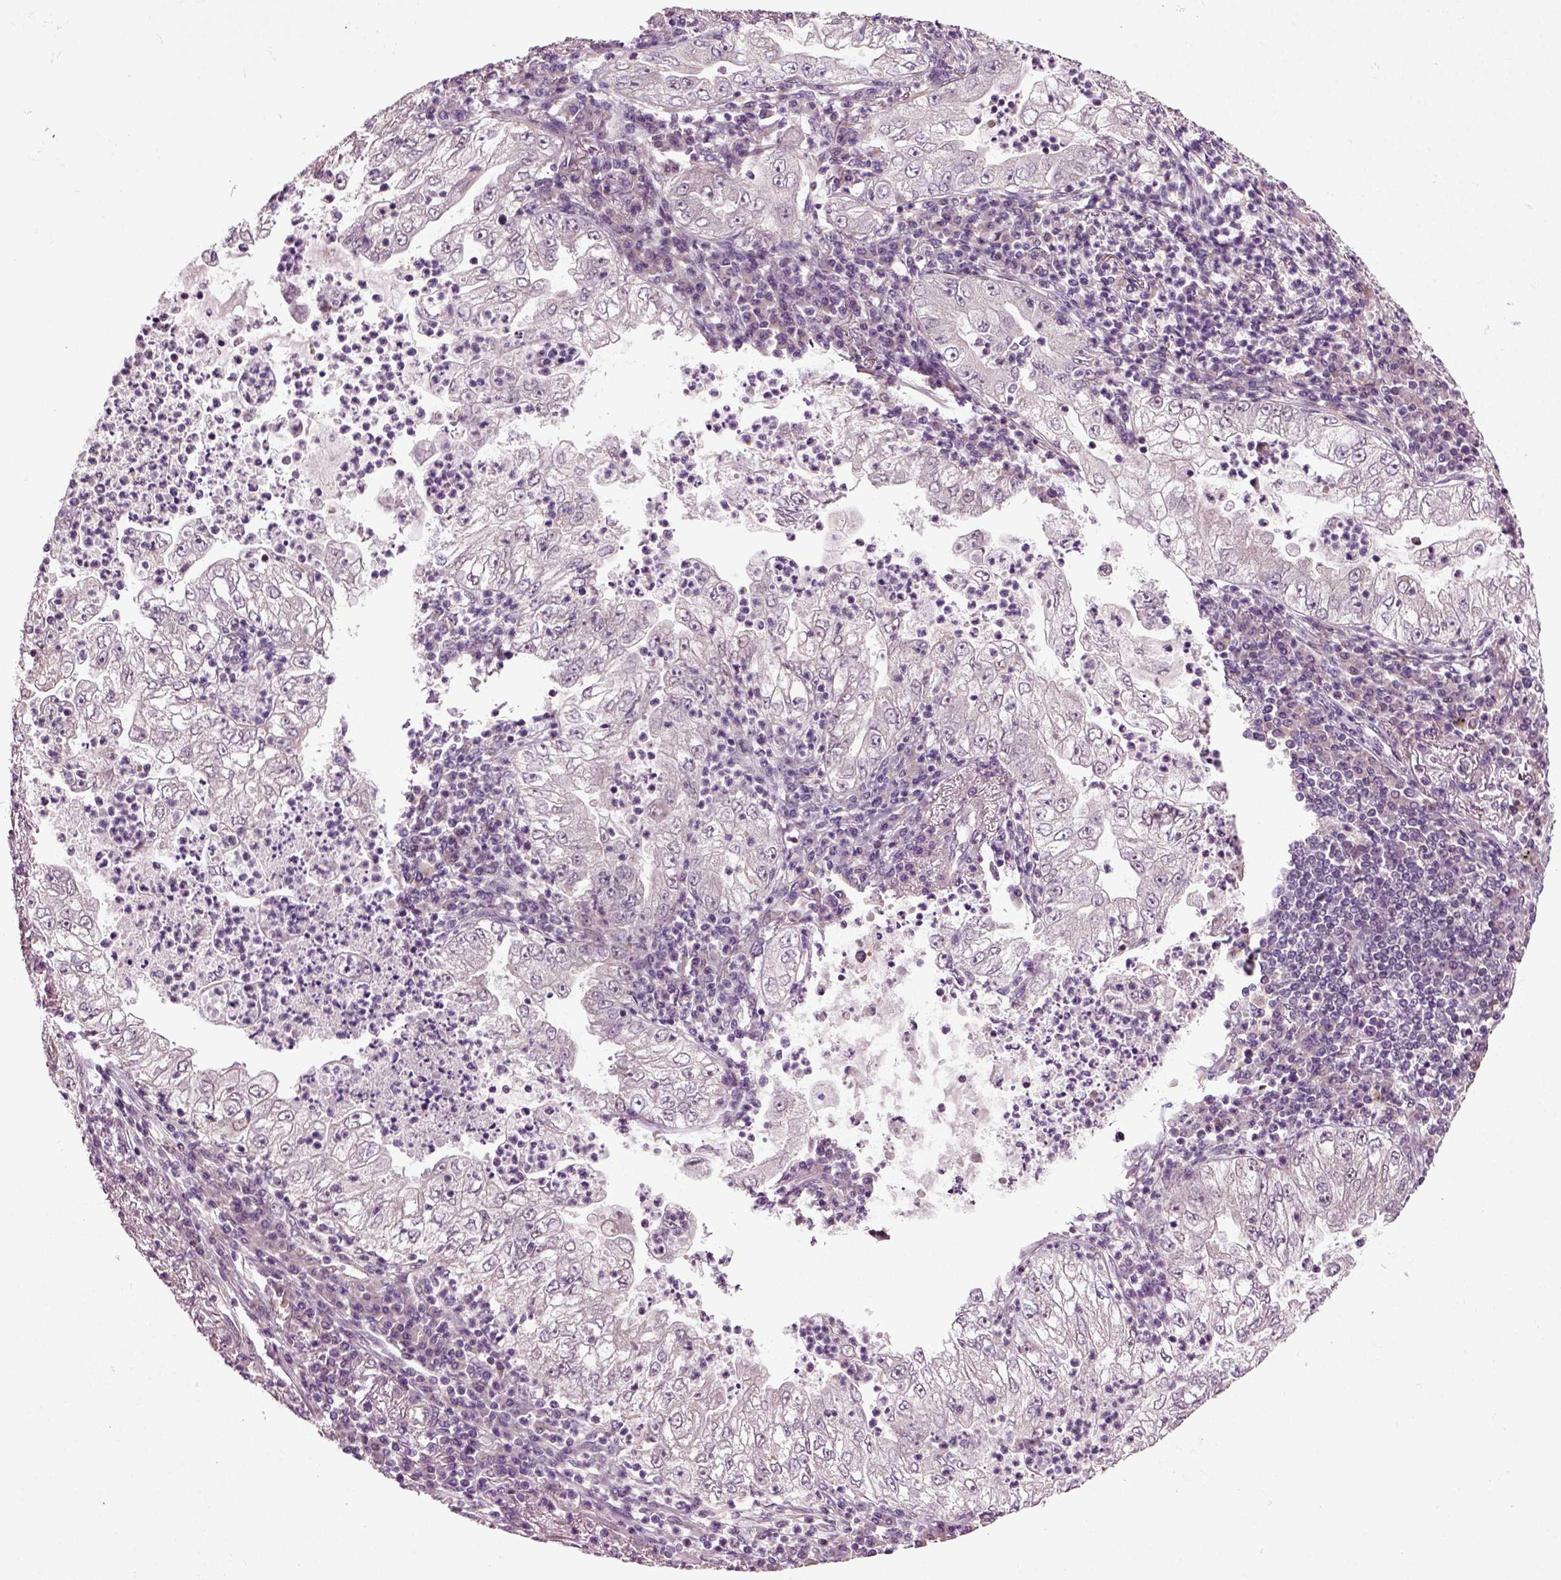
{"staining": {"intensity": "negative", "quantity": "none", "location": "none"}, "tissue": "lung cancer", "cell_type": "Tumor cells", "image_type": "cancer", "snomed": [{"axis": "morphology", "description": "Adenocarcinoma, NOS"}, {"axis": "topography", "description": "Lung"}], "caption": "Image shows no significant protein staining in tumor cells of lung cancer (adenocarcinoma).", "gene": "HAGHL", "patient": {"sex": "female", "age": 73}}